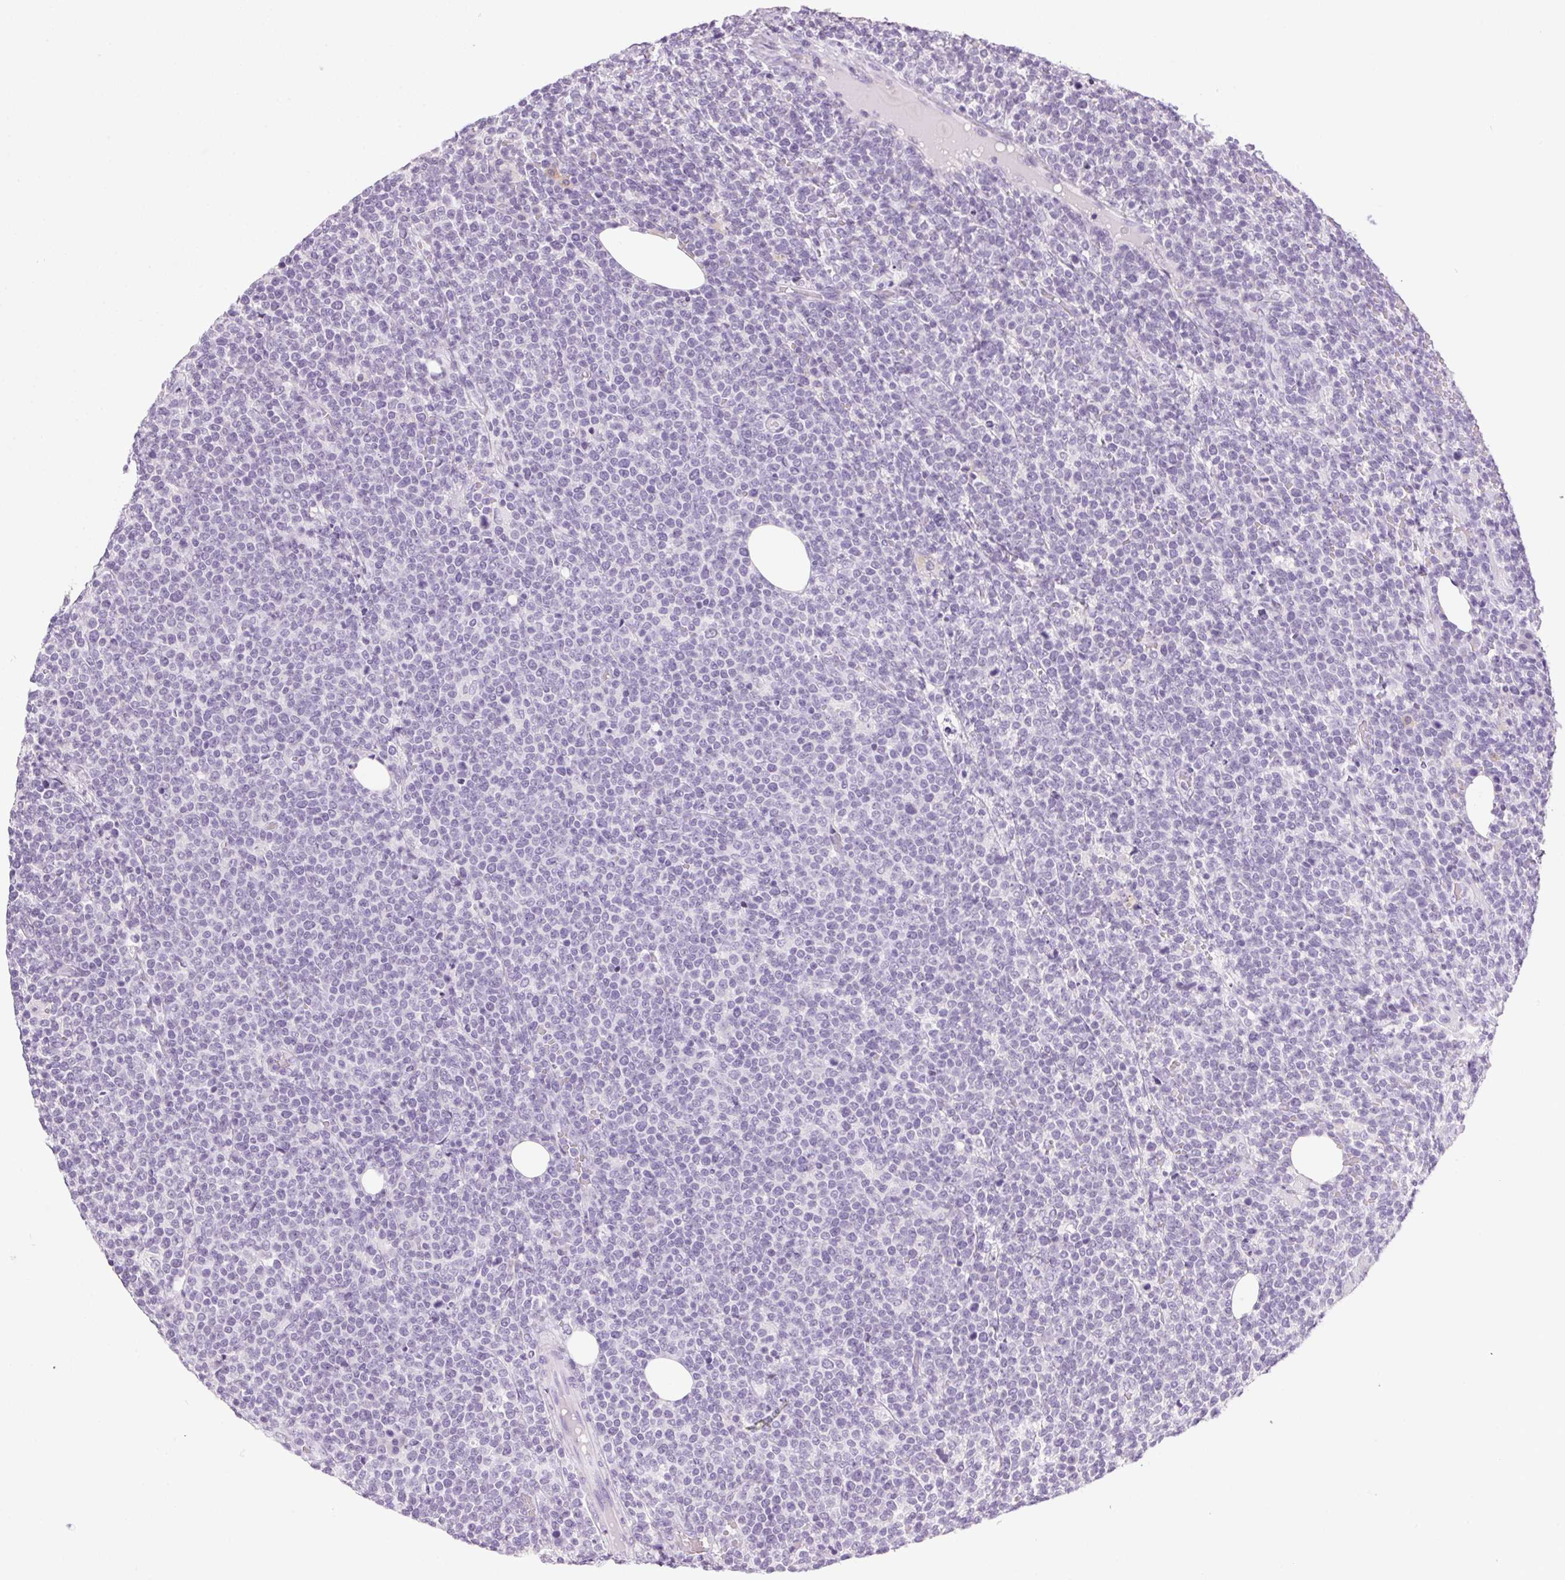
{"staining": {"intensity": "negative", "quantity": "none", "location": "none"}, "tissue": "lymphoma", "cell_type": "Tumor cells", "image_type": "cancer", "snomed": [{"axis": "morphology", "description": "Malignant lymphoma, non-Hodgkin's type, High grade"}, {"axis": "topography", "description": "Lymph node"}], "caption": "Histopathology image shows no protein expression in tumor cells of lymphoma tissue. (IHC, brightfield microscopy, high magnification).", "gene": "POPDC2", "patient": {"sex": "male", "age": 61}}